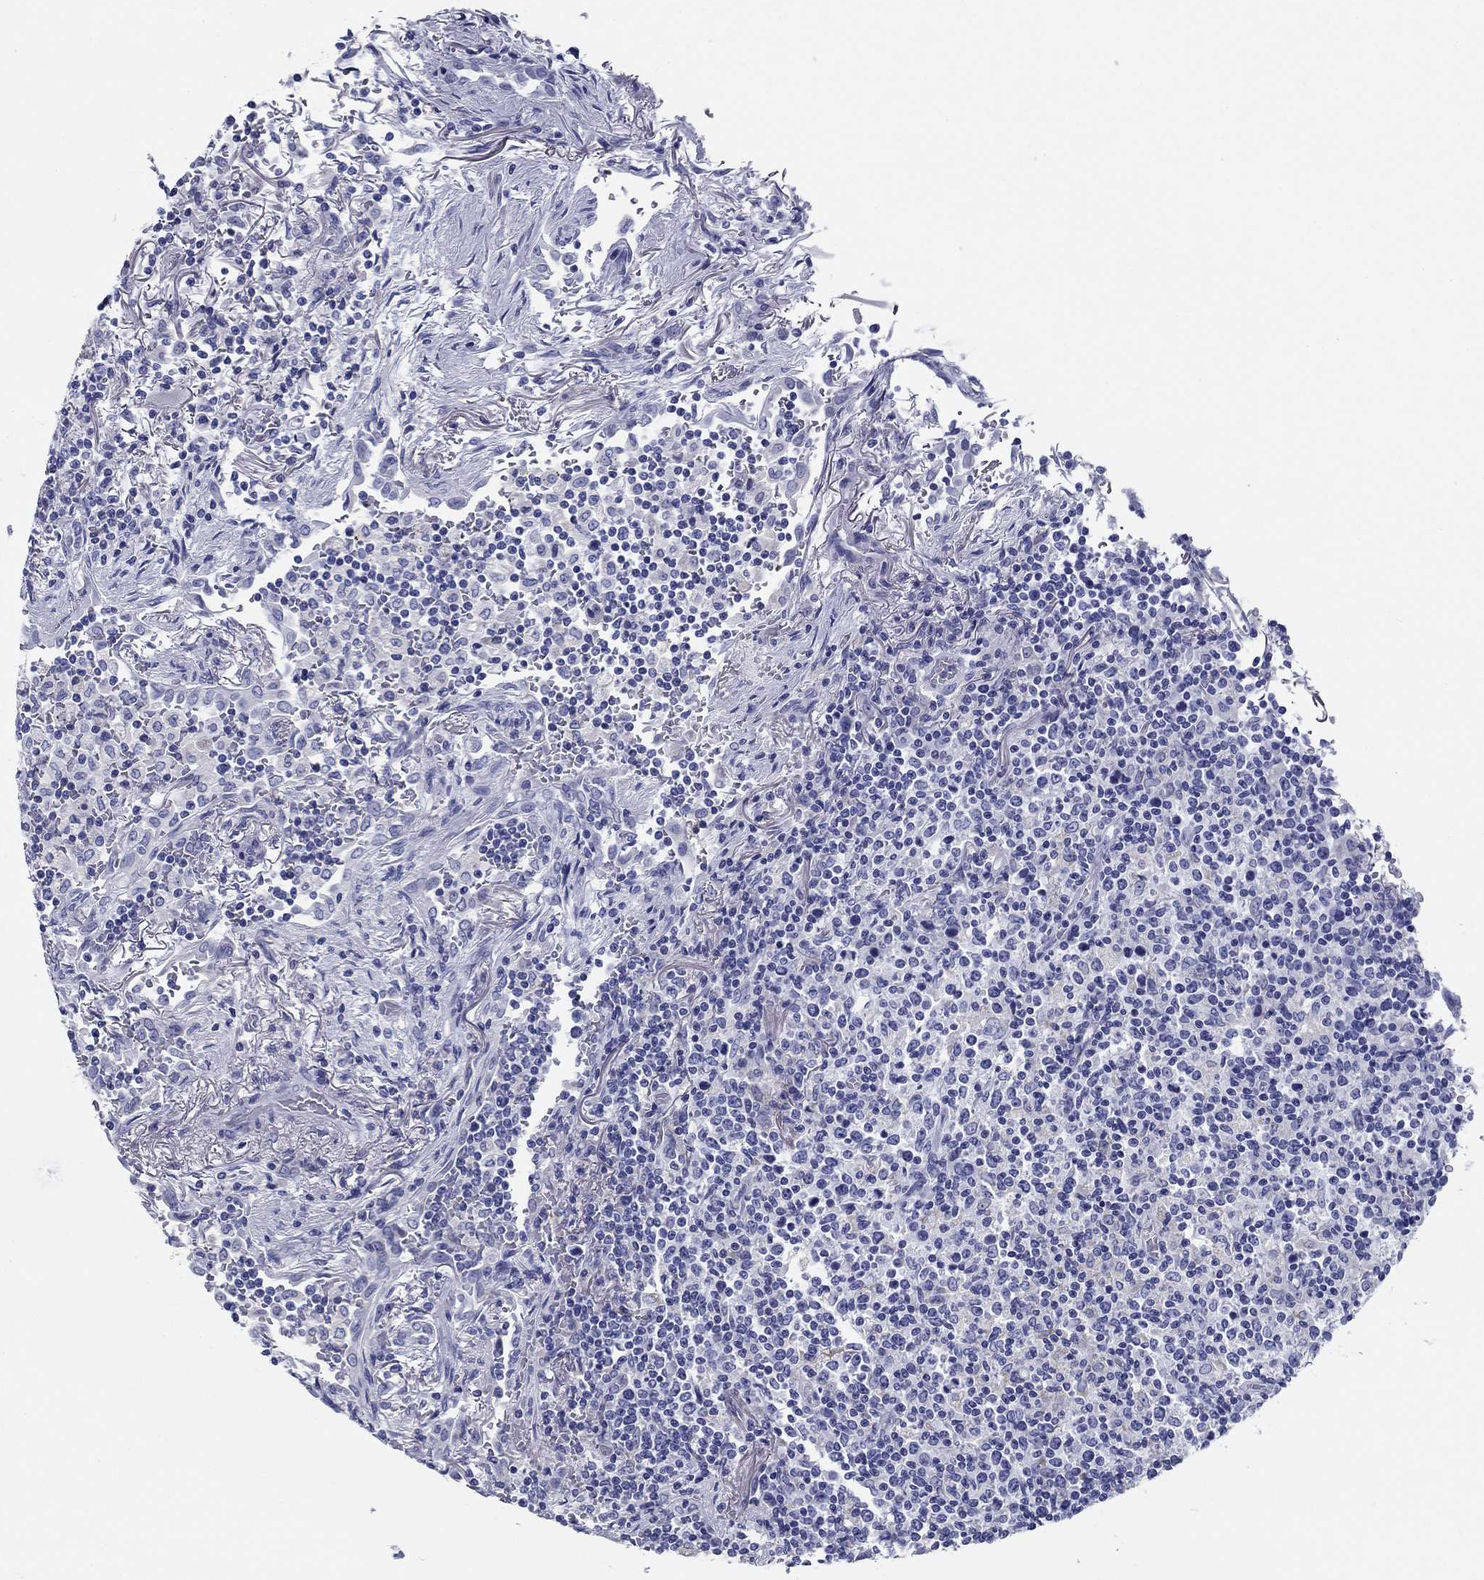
{"staining": {"intensity": "negative", "quantity": "none", "location": "none"}, "tissue": "lymphoma", "cell_type": "Tumor cells", "image_type": "cancer", "snomed": [{"axis": "morphology", "description": "Malignant lymphoma, non-Hodgkin's type, High grade"}, {"axis": "topography", "description": "Lung"}], "caption": "The immunohistochemistry (IHC) image has no significant expression in tumor cells of lymphoma tissue. (Stains: DAB (3,3'-diaminobenzidine) immunohistochemistry (IHC) with hematoxylin counter stain, Microscopy: brightfield microscopy at high magnification).", "gene": "UPB1", "patient": {"sex": "male", "age": 79}}